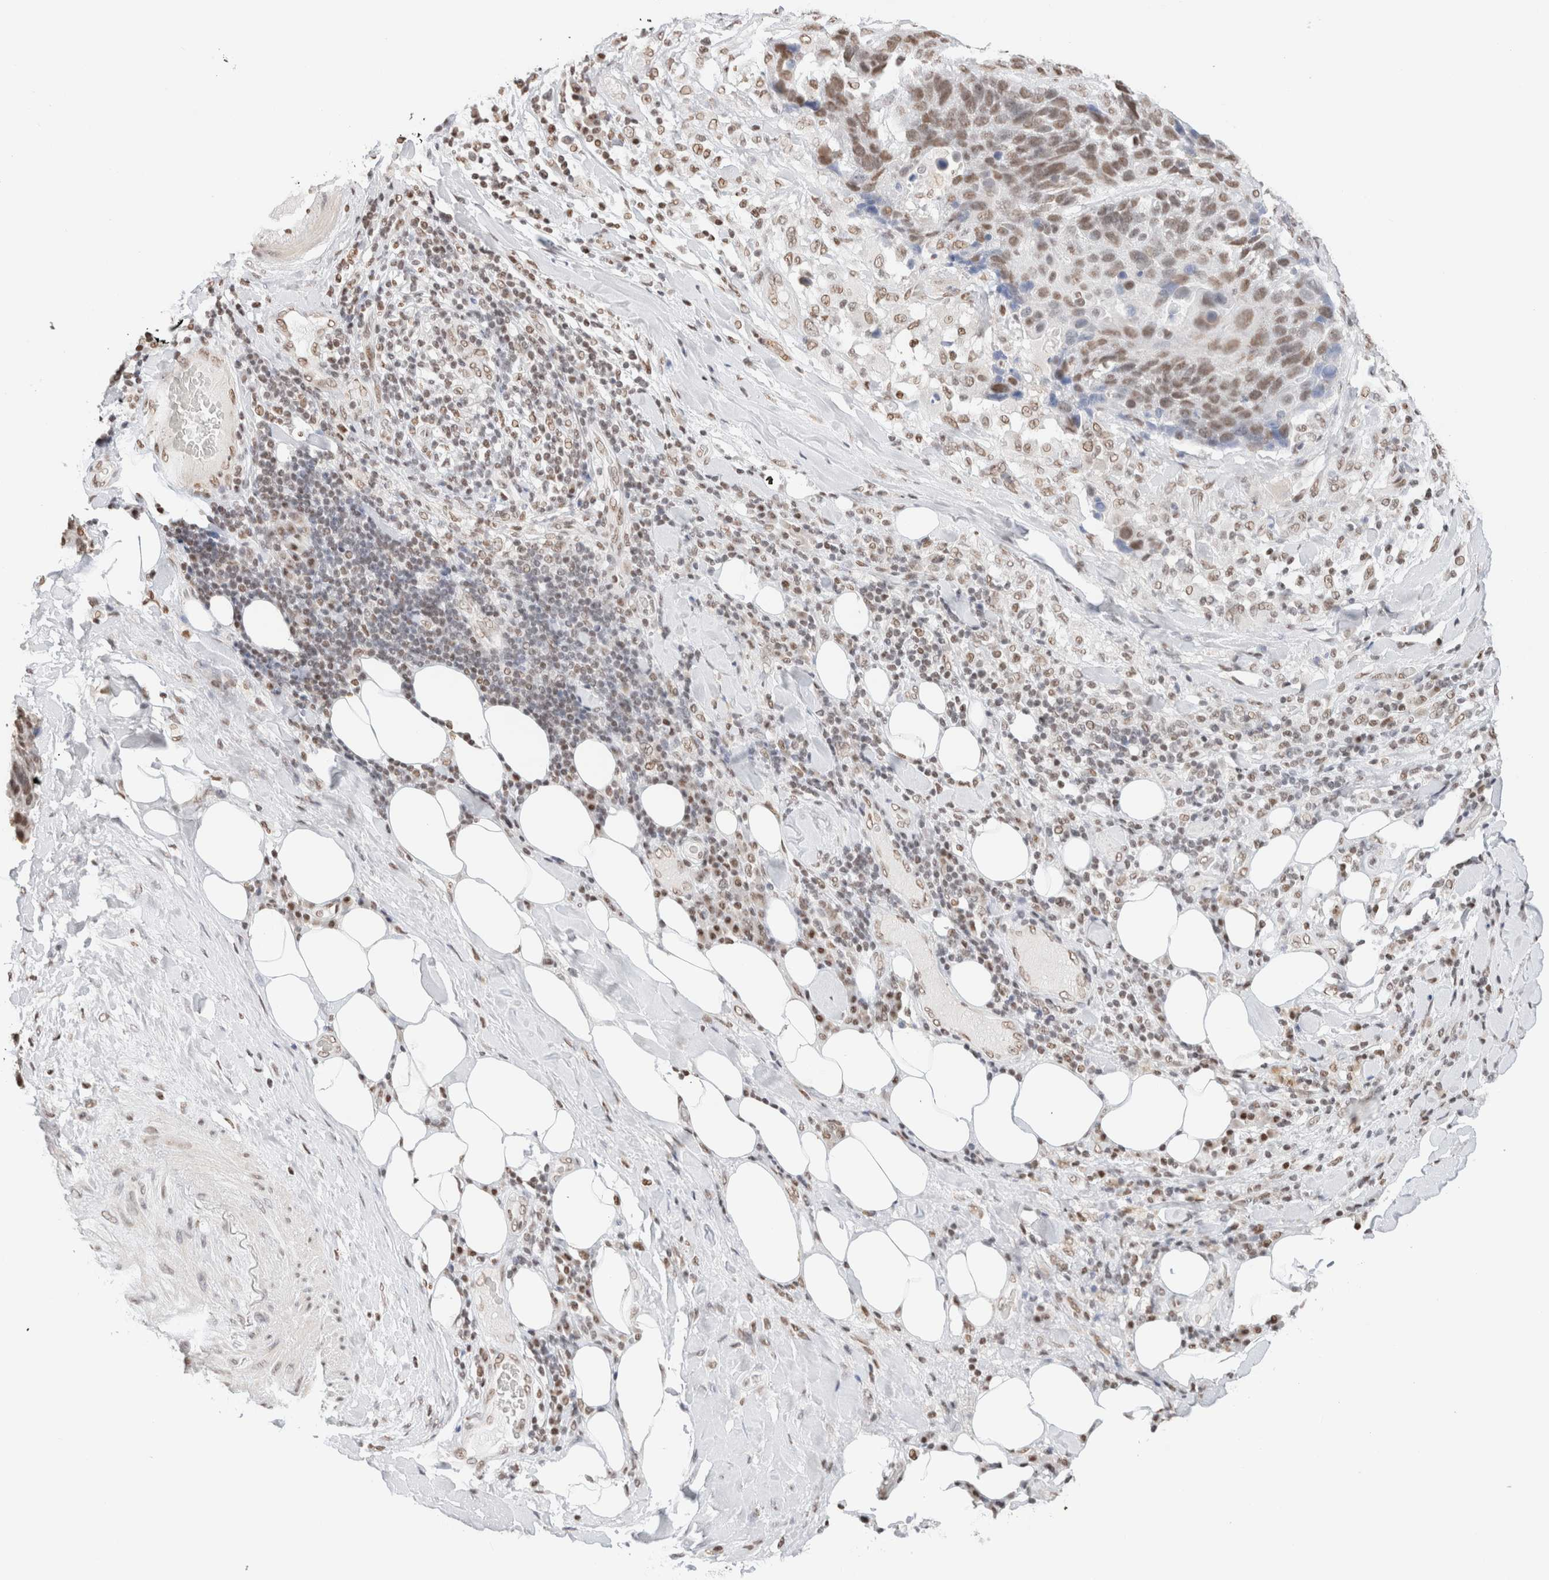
{"staining": {"intensity": "moderate", "quantity": ">75%", "location": "nuclear"}, "tissue": "lung cancer", "cell_type": "Tumor cells", "image_type": "cancer", "snomed": [{"axis": "morphology", "description": "Squamous cell carcinoma, NOS"}, {"axis": "topography", "description": "Lung"}], "caption": "Immunohistochemical staining of human lung cancer (squamous cell carcinoma) exhibits medium levels of moderate nuclear positivity in approximately >75% of tumor cells. The protein is stained brown, and the nuclei are stained in blue (DAB IHC with brightfield microscopy, high magnification).", "gene": "SUPT3H", "patient": {"sex": "male", "age": 66}}